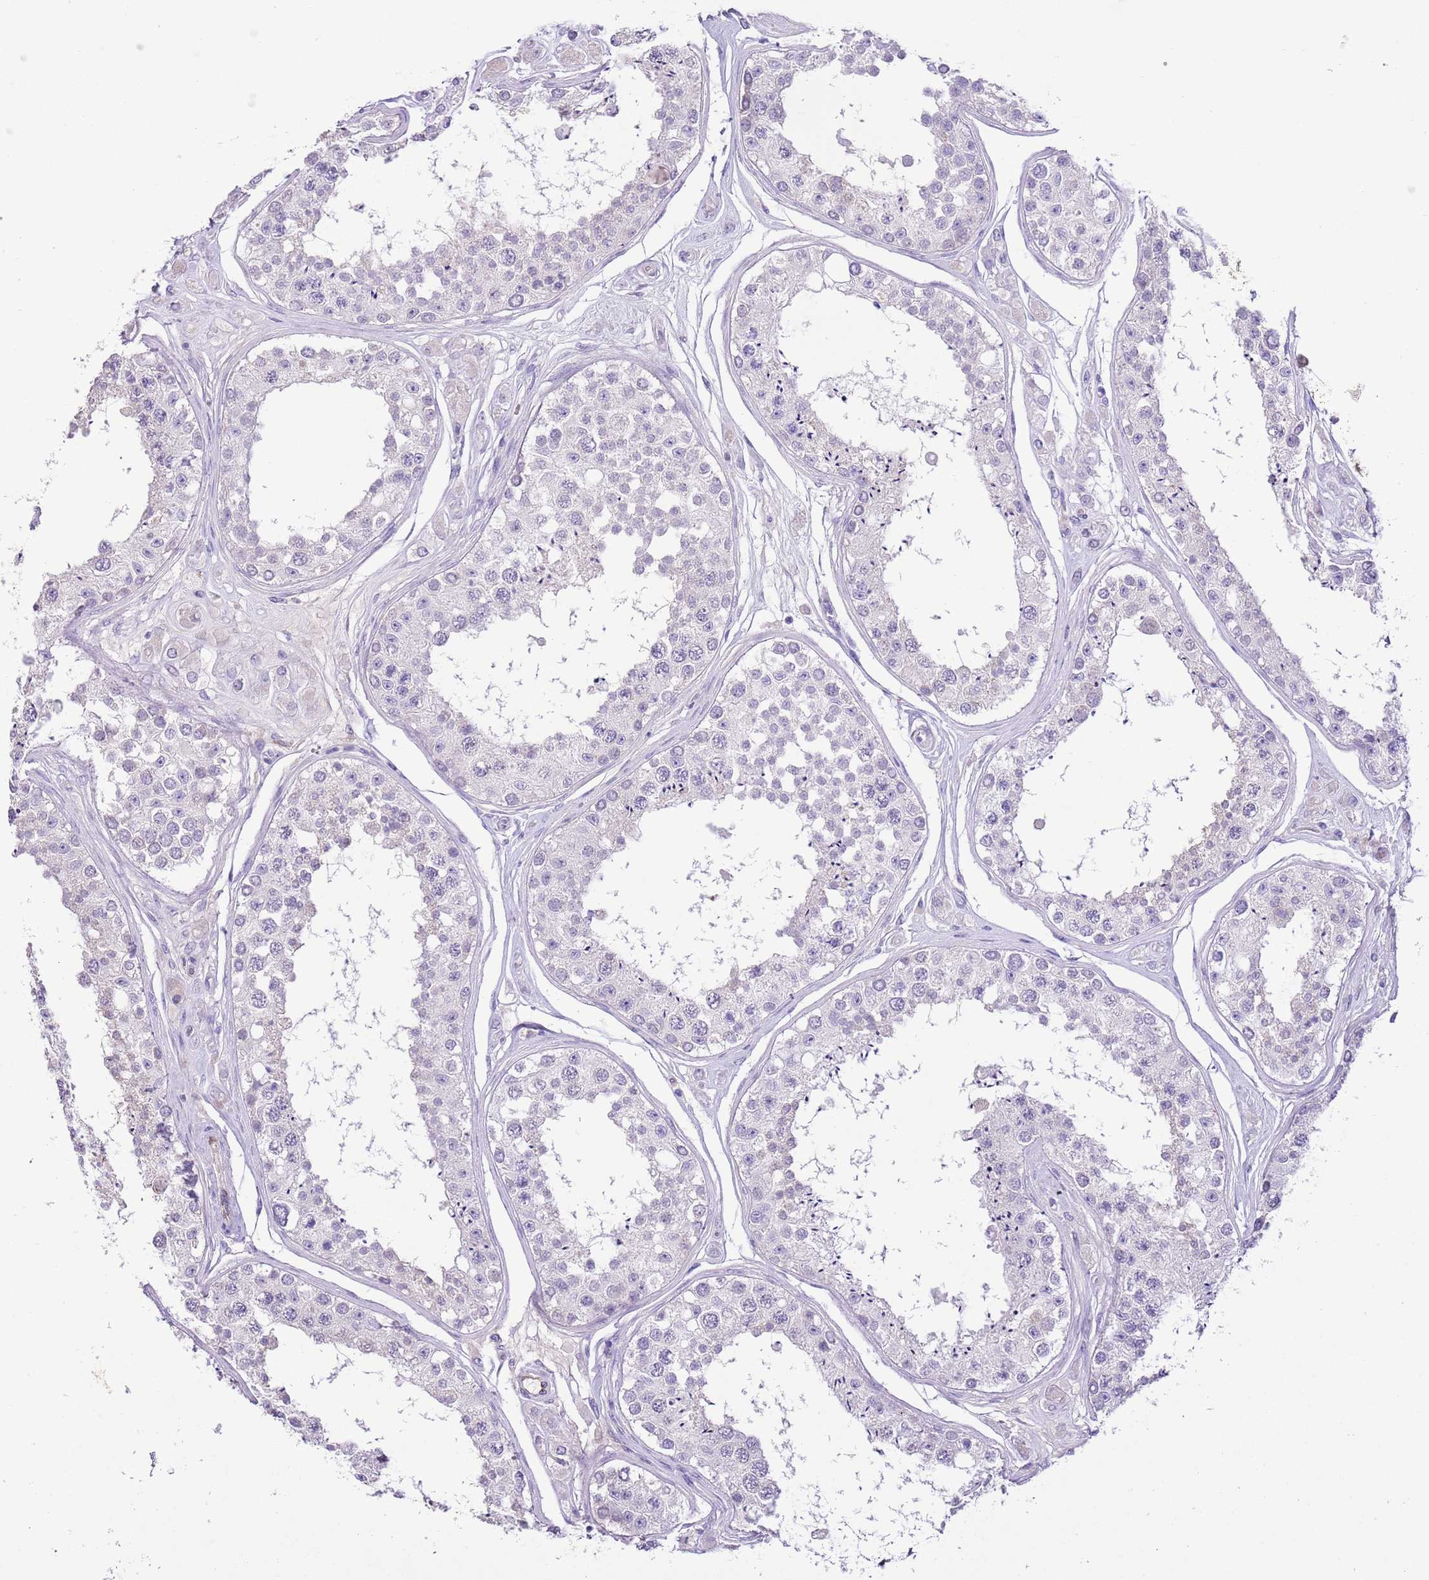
{"staining": {"intensity": "negative", "quantity": "none", "location": "none"}, "tissue": "testis", "cell_type": "Cells in seminiferous ducts", "image_type": "normal", "snomed": [{"axis": "morphology", "description": "Normal tissue, NOS"}, {"axis": "topography", "description": "Testis"}], "caption": "Cells in seminiferous ducts are negative for protein expression in benign human testis. (Brightfield microscopy of DAB immunohistochemistry at high magnification).", "gene": "CLEC2A", "patient": {"sex": "male", "age": 25}}